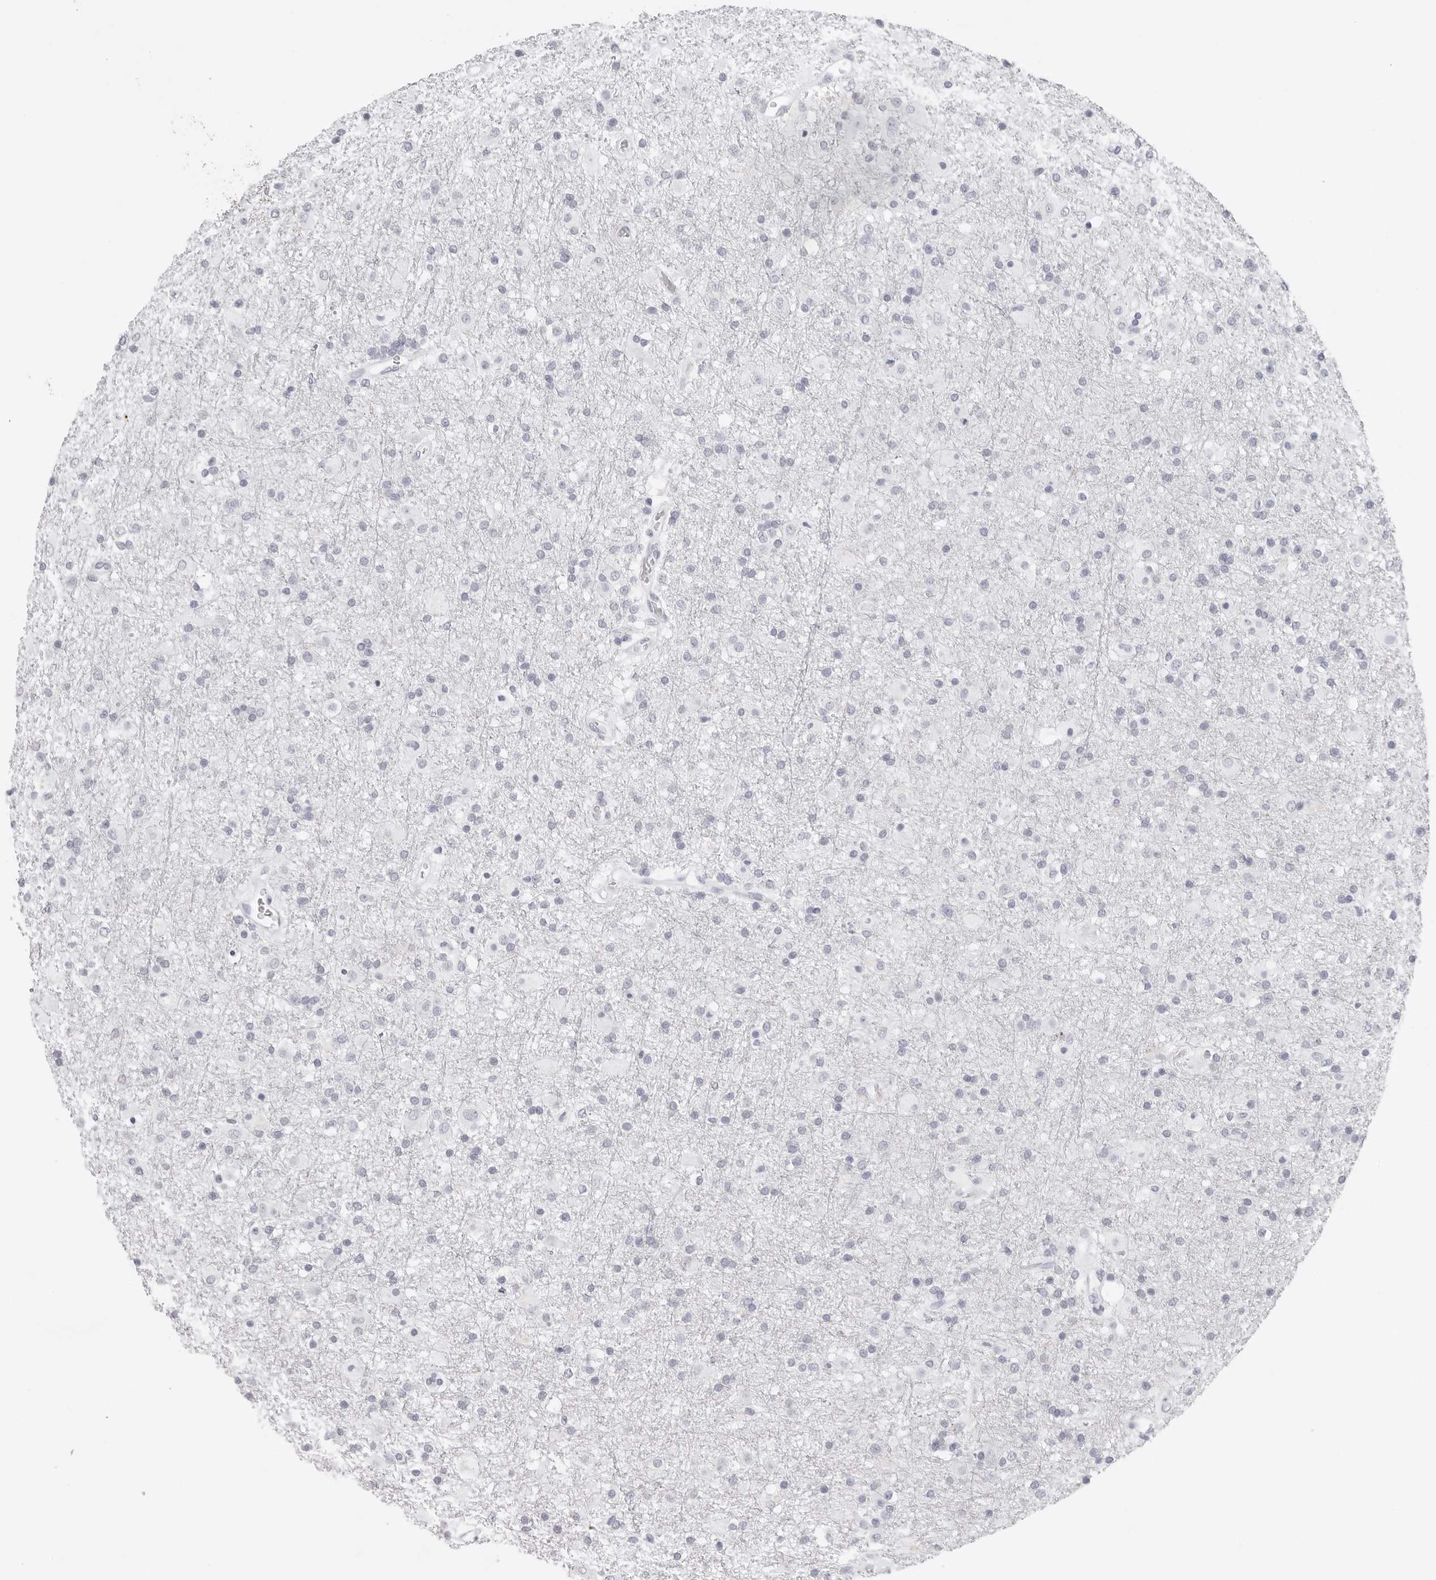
{"staining": {"intensity": "negative", "quantity": "none", "location": "none"}, "tissue": "glioma", "cell_type": "Tumor cells", "image_type": "cancer", "snomed": [{"axis": "morphology", "description": "Glioma, malignant, Low grade"}, {"axis": "topography", "description": "Brain"}], "caption": "An immunohistochemistry image of glioma is shown. There is no staining in tumor cells of glioma. Brightfield microscopy of IHC stained with DAB (brown) and hematoxylin (blue), captured at high magnification.", "gene": "CST5", "patient": {"sex": "male", "age": 65}}